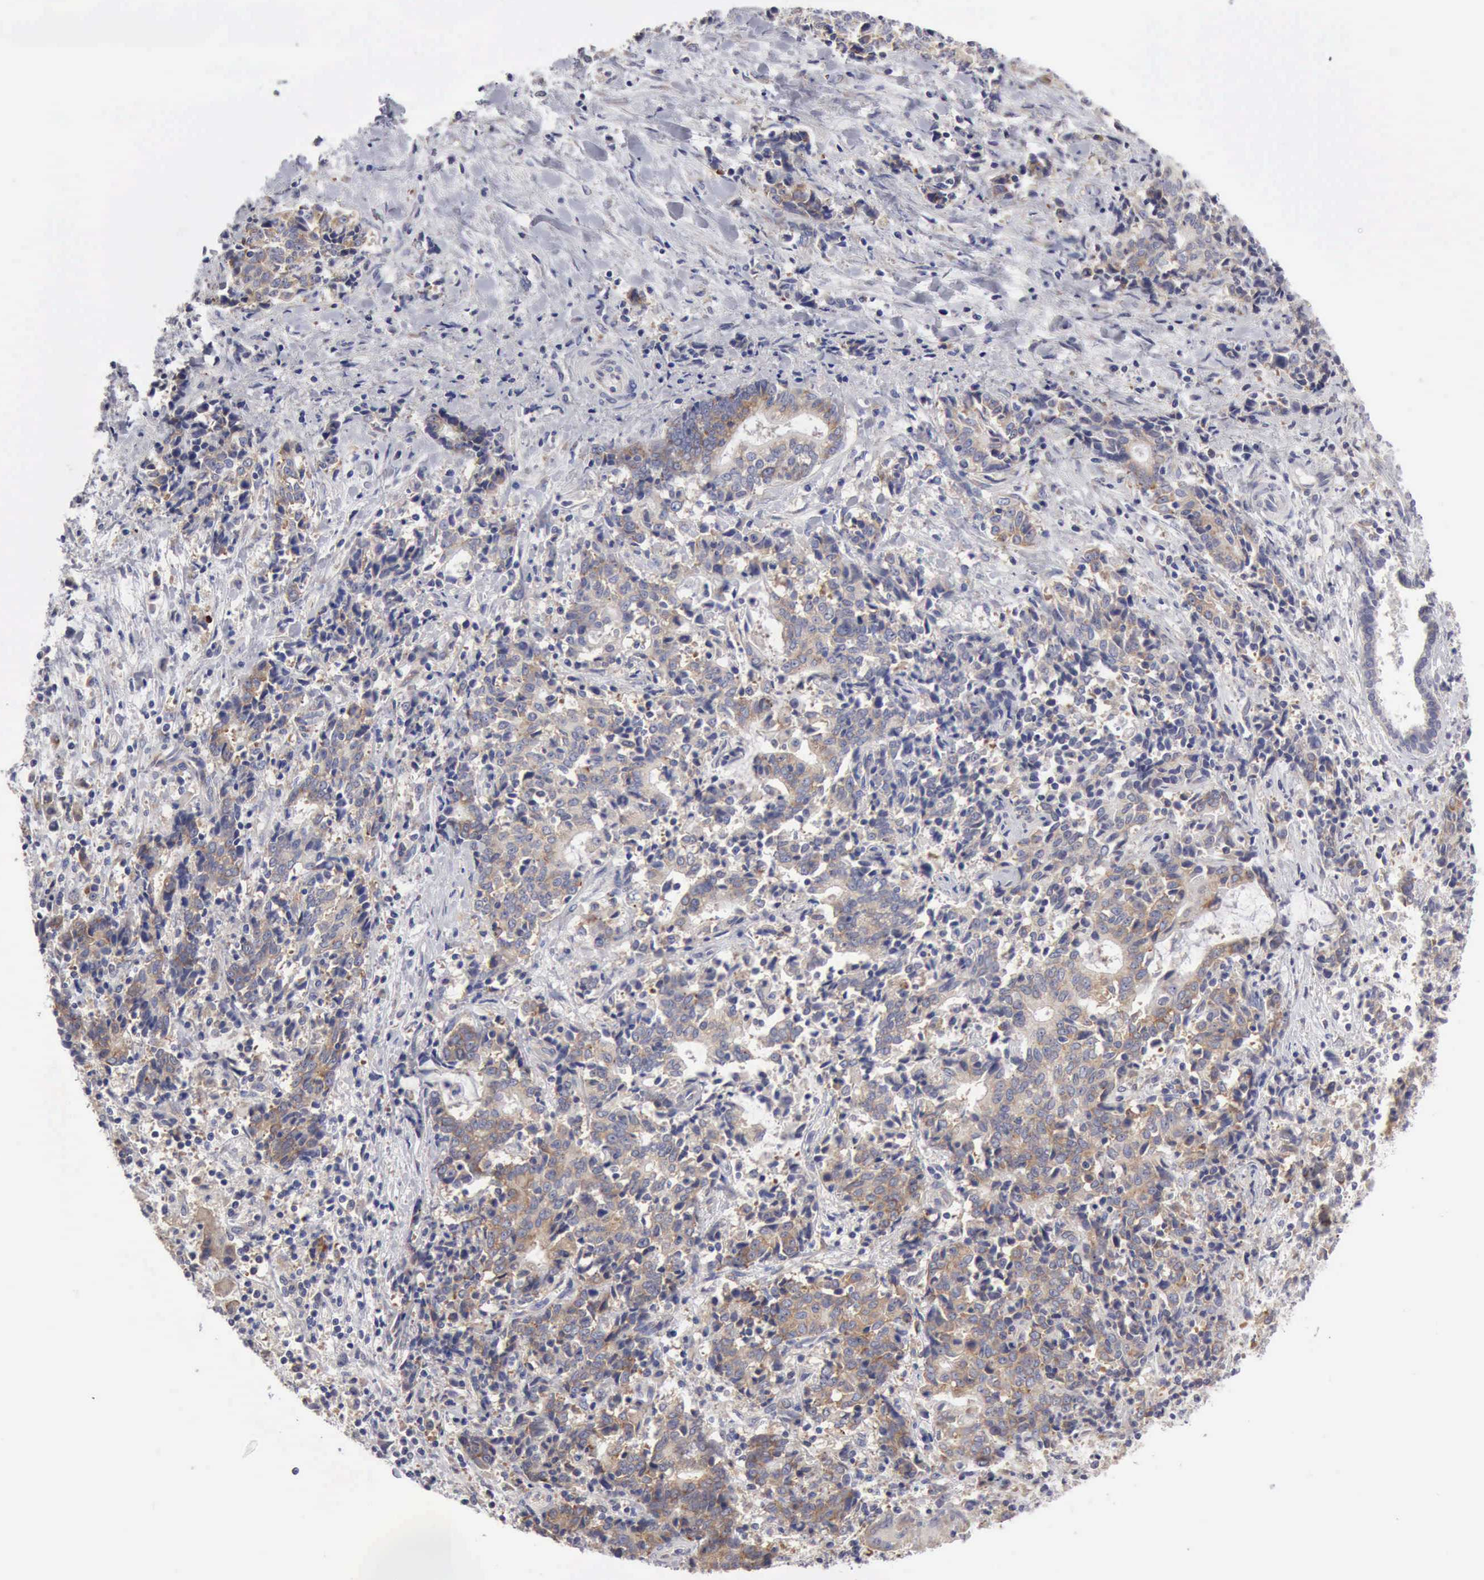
{"staining": {"intensity": "moderate", "quantity": "25%-75%", "location": "cytoplasmic/membranous"}, "tissue": "liver cancer", "cell_type": "Tumor cells", "image_type": "cancer", "snomed": [{"axis": "morphology", "description": "Cholangiocarcinoma"}, {"axis": "topography", "description": "Liver"}], "caption": "Immunohistochemical staining of human cholangiocarcinoma (liver) exhibits medium levels of moderate cytoplasmic/membranous protein positivity in about 25%-75% of tumor cells.", "gene": "TXLNG", "patient": {"sex": "male", "age": 57}}